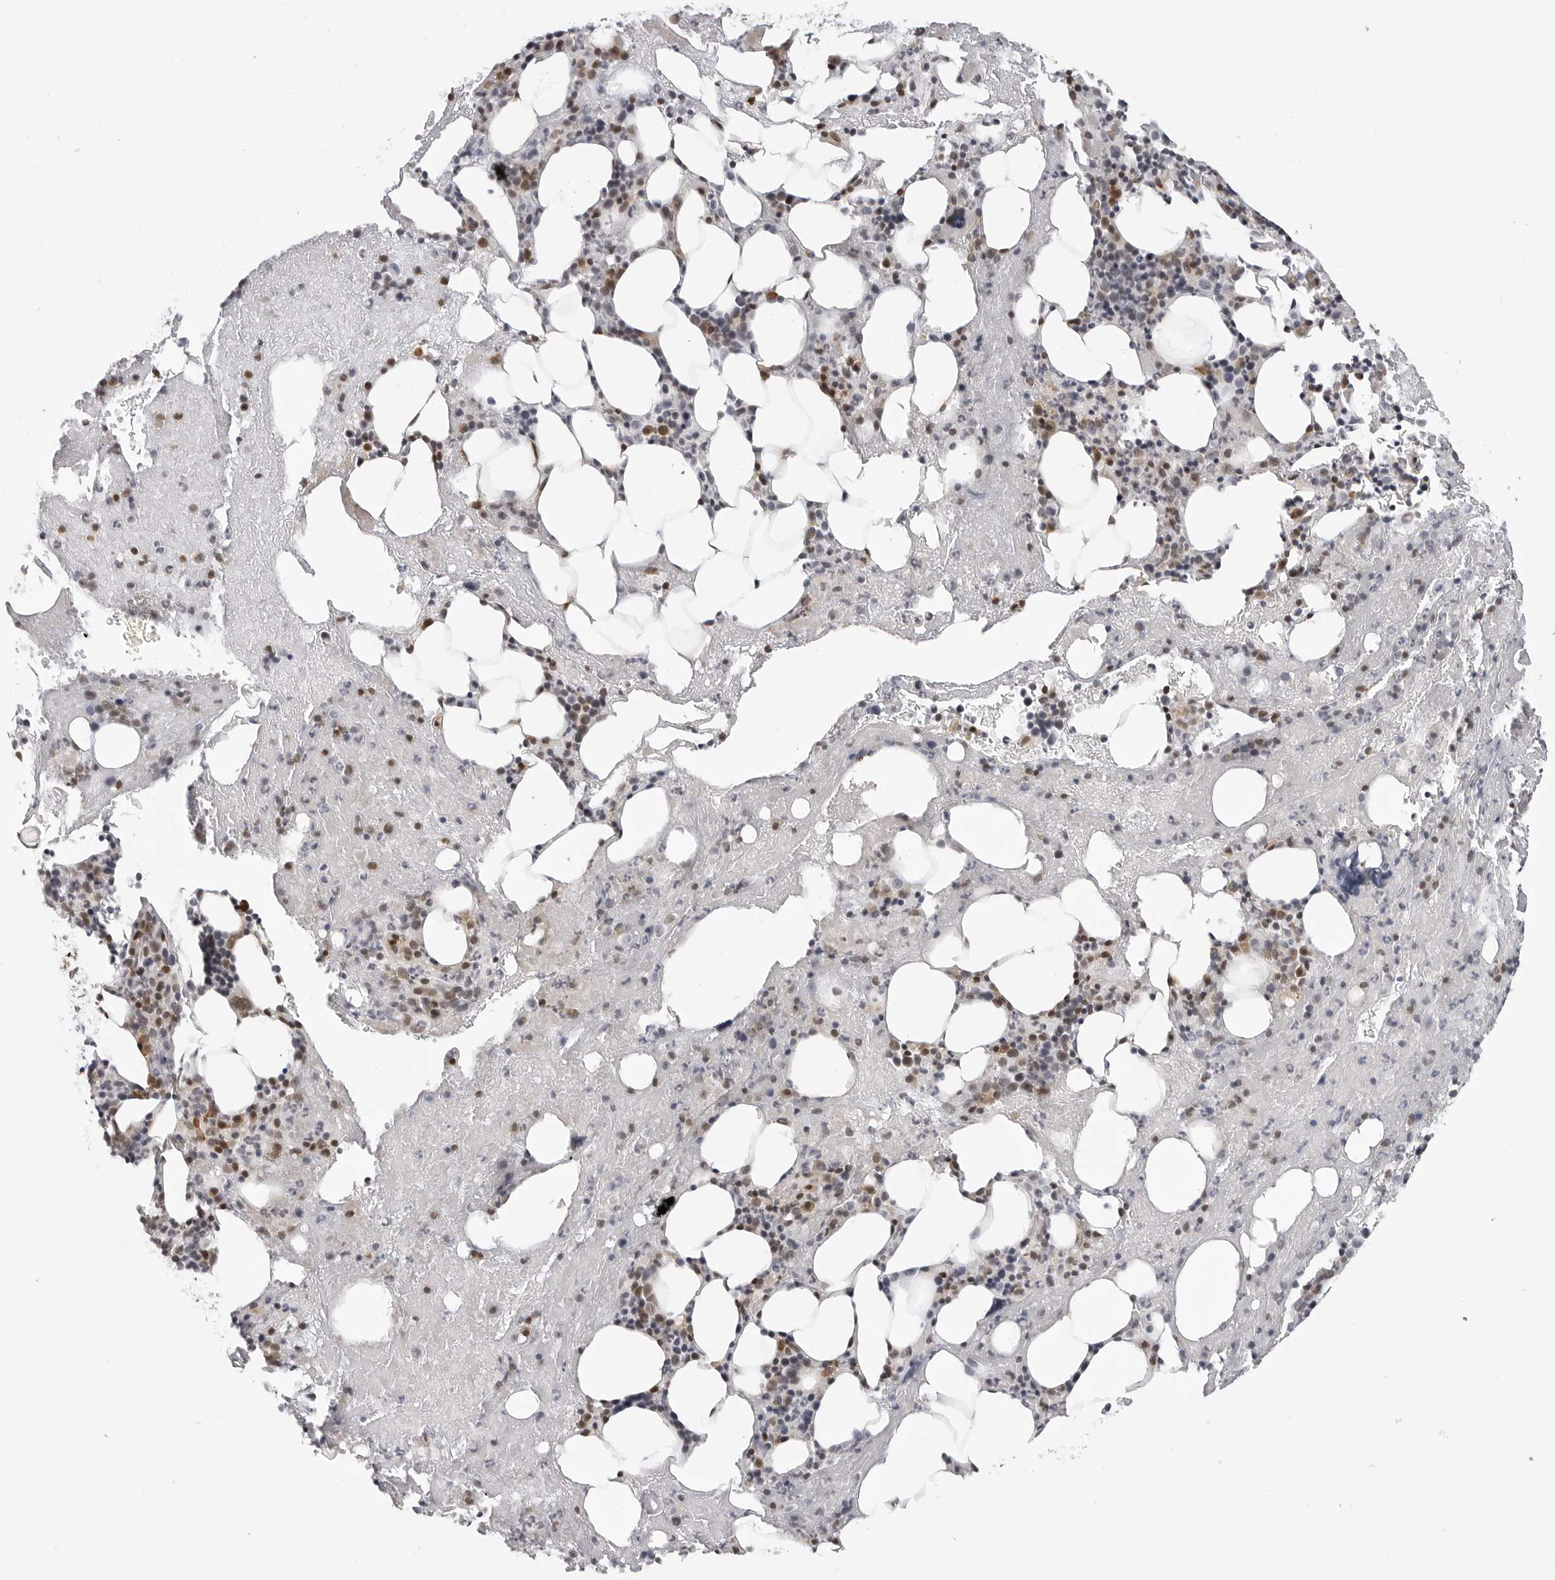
{"staining": {"intensity": "moderate", "quantity": "<25%", "location": "nuclear"}, "tissue": "bone marrow", "cell_type": "Hematopoietic cells", "image_type": "normal", "snomed": [{"axis": "morphology", "description": "Normal tissue, NOS"}, {"axis": "topography", "description": "Bone marrow"}], "caption": "Immunohistochemical staining of unremarkable human bone marrow shows moderate nuclear protein staining in about <25% of hematopoietic cells.", "gene": "WRAP53", "patient": {"sex": "female", "age": 54}}